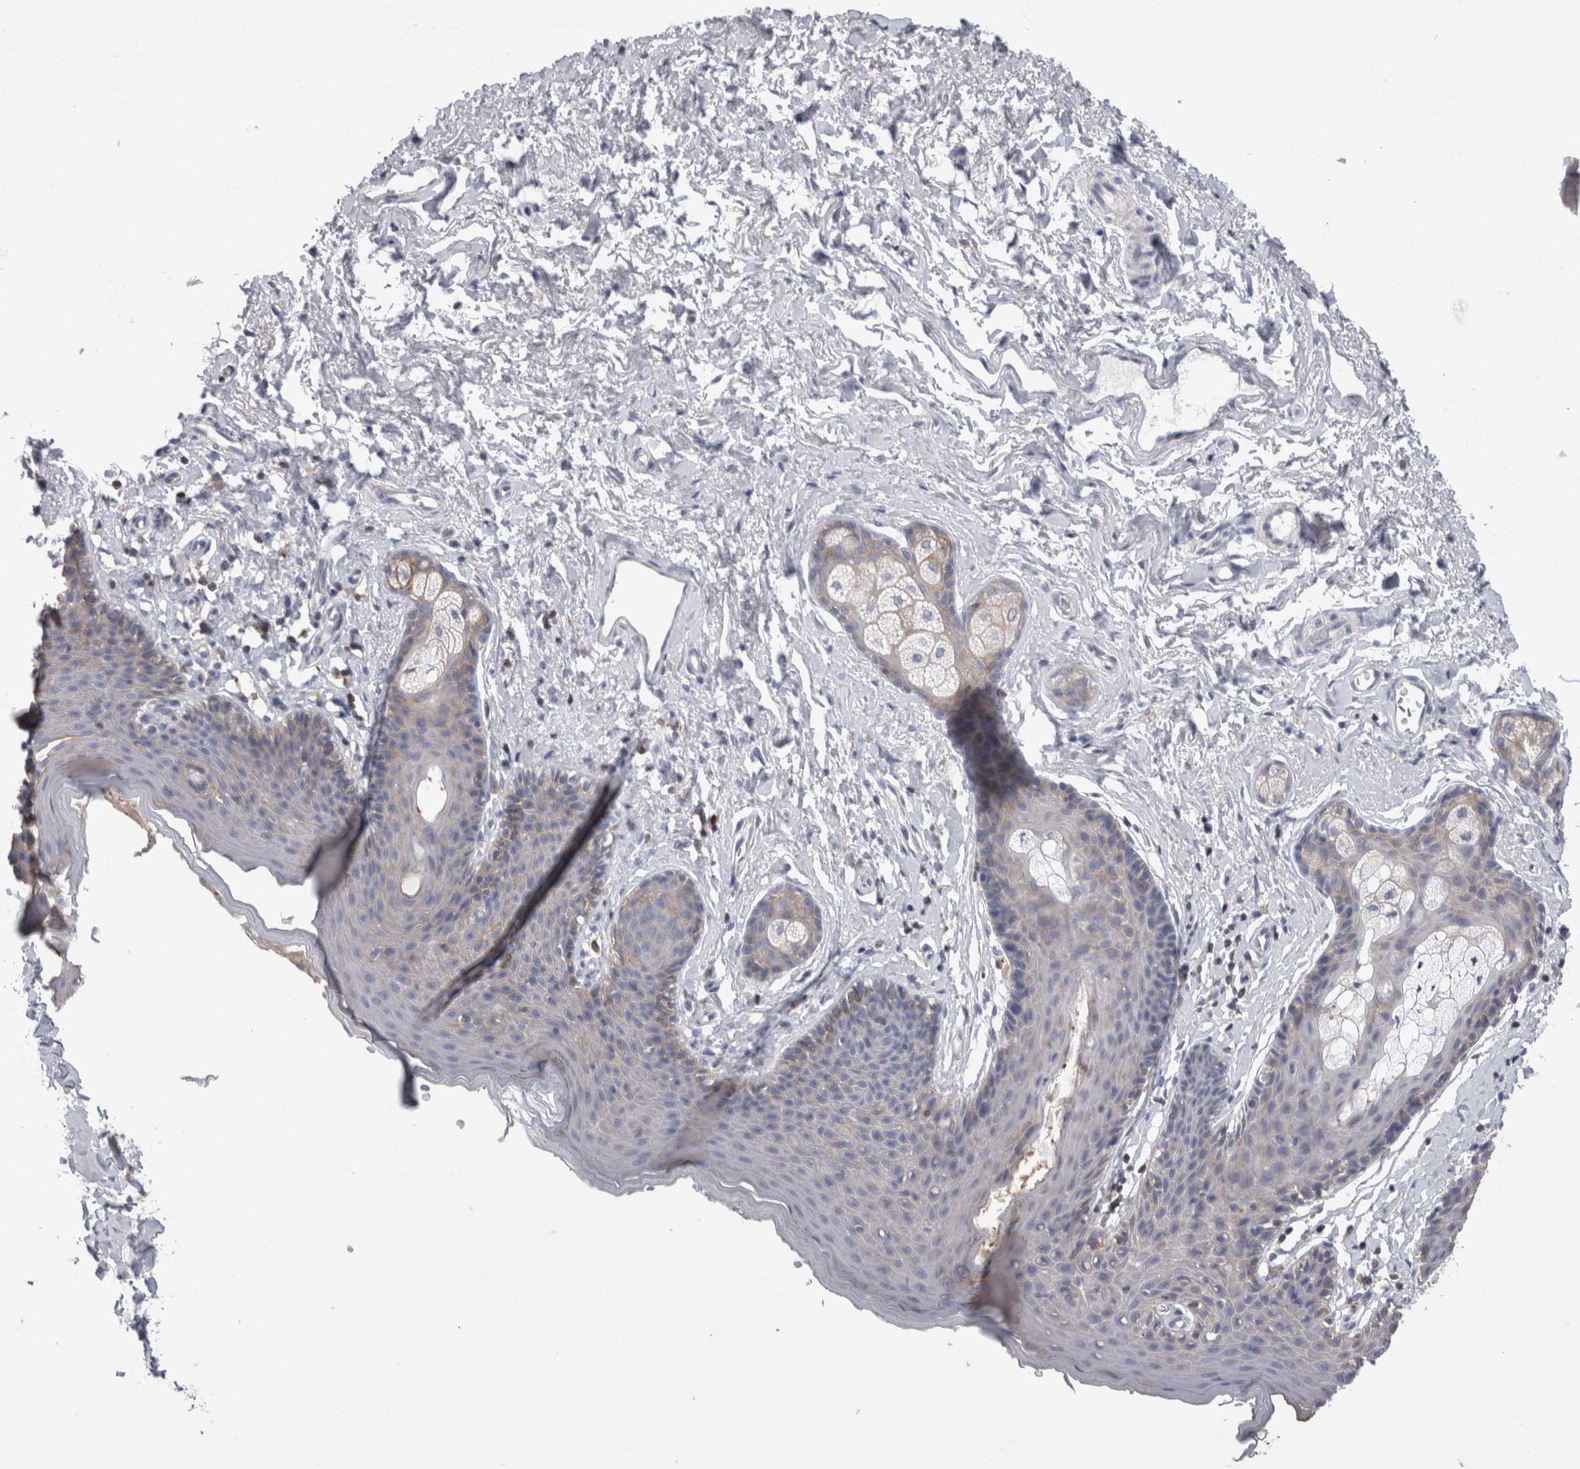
{"staining": {"intensity": "weak", "quantity": "25%-75%", "location": "cytoplasmic/membranous"}, "tissue": "skin", "cell_type": "Epidermal cells", "image_type": "normal", "snomed": [{"axis": "morphology", "description": "Normal tissue, NOS"}, {"axis": "topography", "description": "Vulva"}], "caption": "Immunohistochemical staining of normal human skin shows low levels of weak cytoplasmic/membranous staining in about 25%-75% of epidermal cells.", "gene": "DCTN6", "patient": {"sex": "female", "age": 66}}